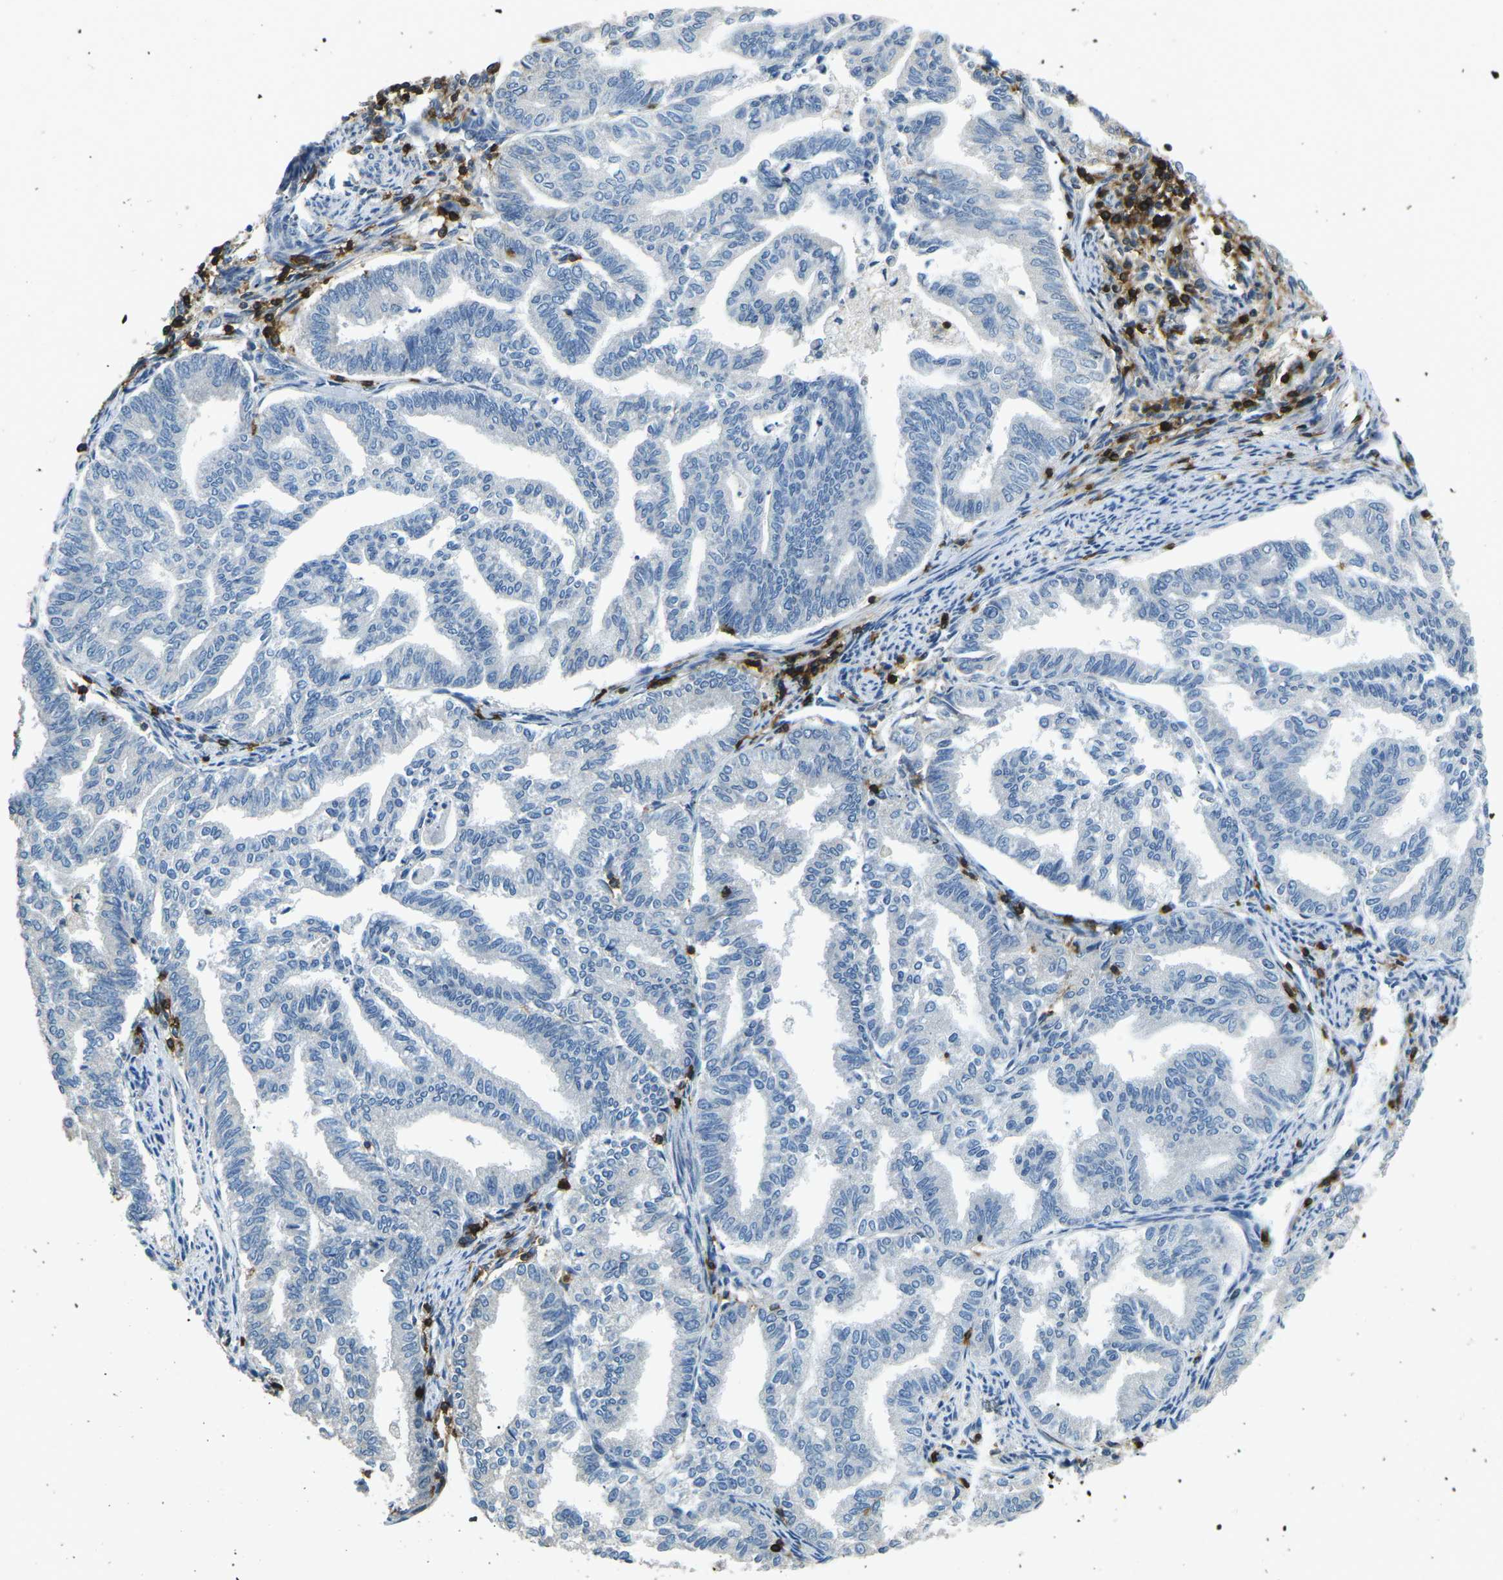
{"staining": {"intensity": "negative", "quantity": "none", "location": "none"}, "tissue": "endometrial cancer", "cell_type": "Tumor cells", "image_type": "cancer", "snomed": [{"axis": "morphology", "description": "Adenocarcinoma, NOS"}, {"axis": "topography", "description": "Endometrium"}], "caption": "Human endometrial cancer (adenocarcinoma) stained for a protein using immunohistochemistry (IHC) demonstrates no expression in tumor cells.", "gene": "CD6", "patient": {"sex": "female", "age": 79}}